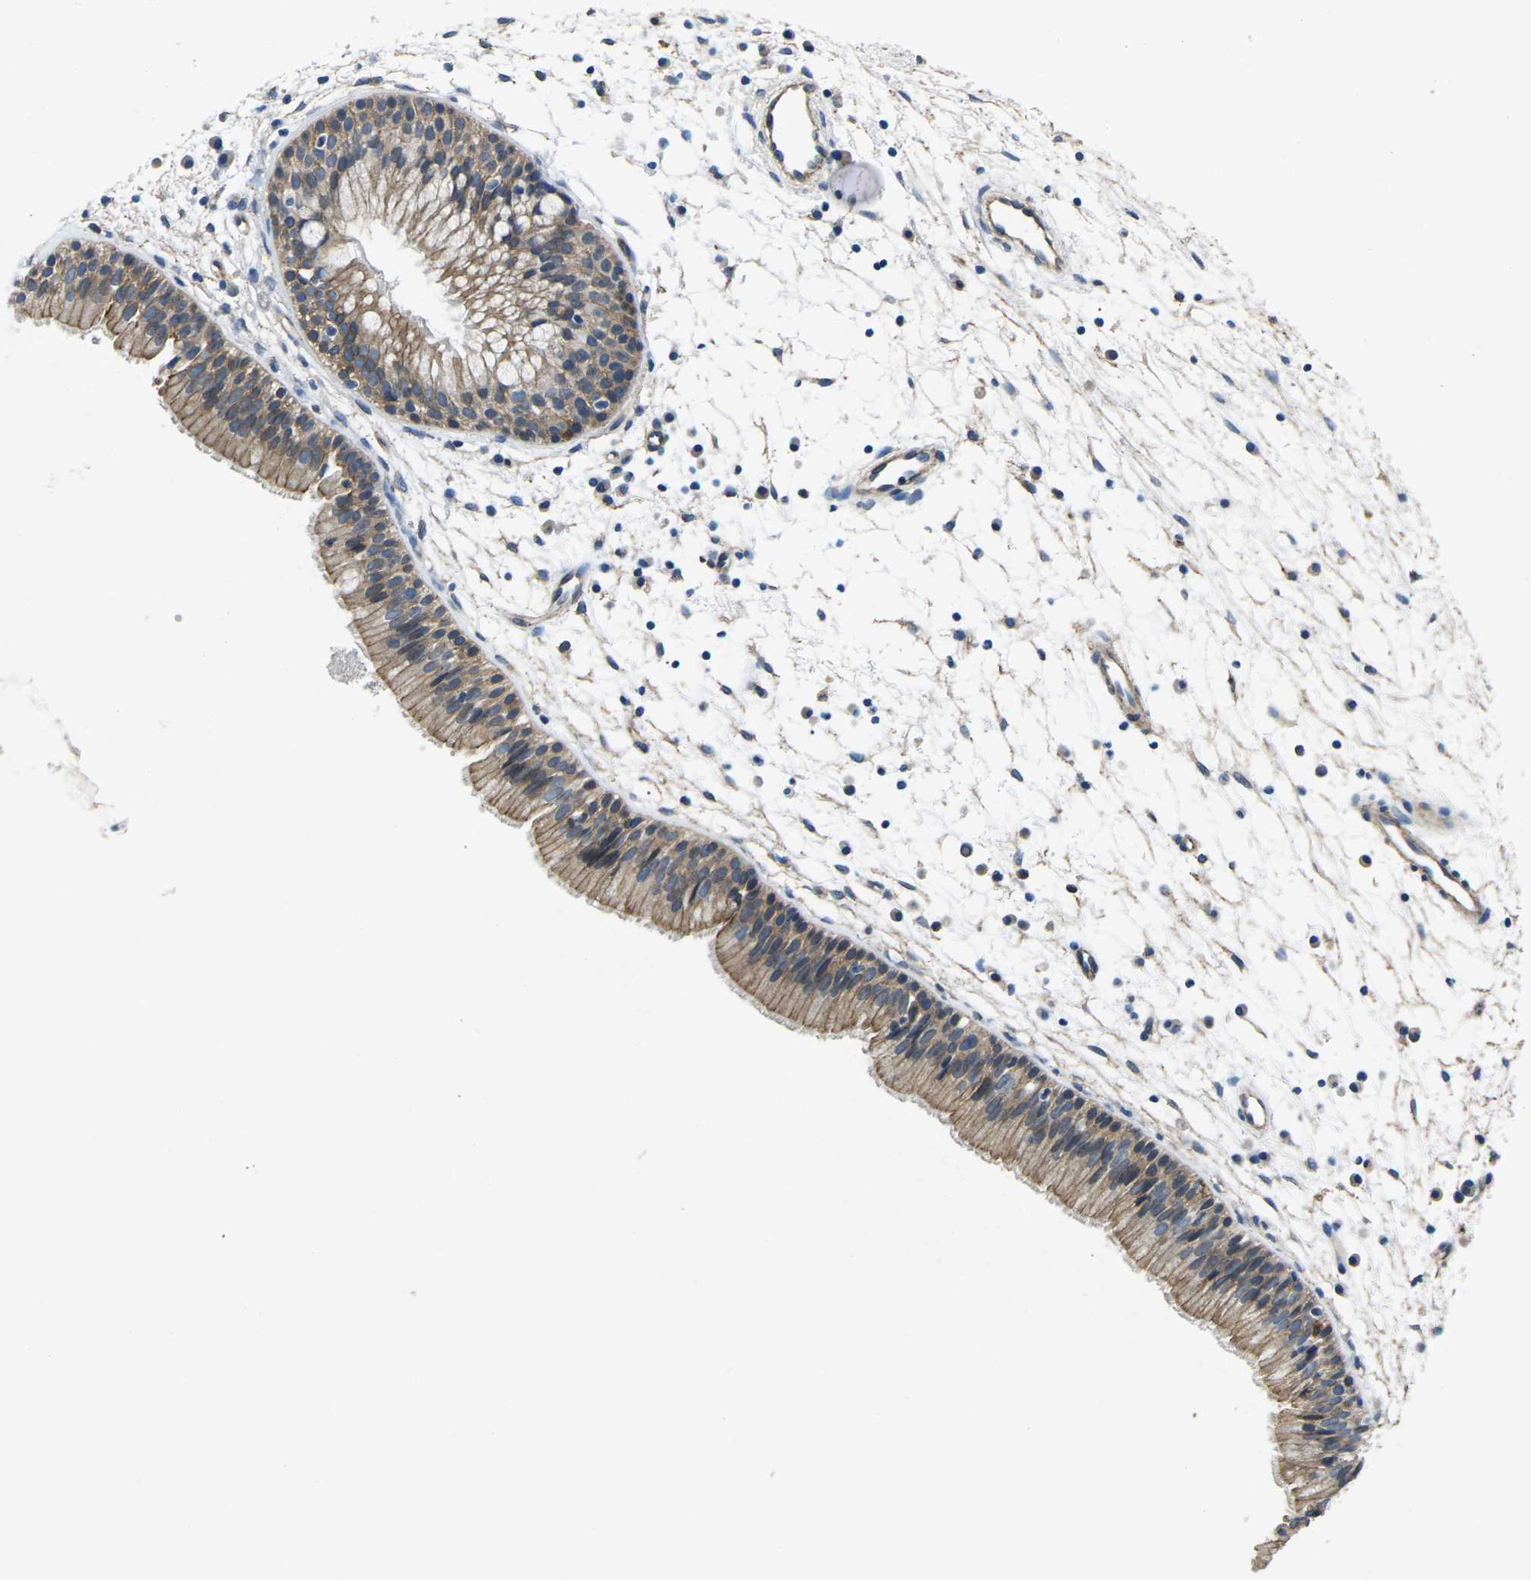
{"staining": {"intensity": "moderate", "quantity": ">75%", "location": "cytoplasmic/membranous"}, "tissue": "nasopharynx", "cell_type": "Respiratory epithelial cells", "image_type": "normal", "snomed": [{"axis": "morphology", "description": "Normal tissue, NOS"}, {"axis": "topography", "description": "Nasopharynx"}], "caption": "Protein staining of unremarkable nasopharynx shows moderate cytoplasmic/membranous staining in approximately >75% of respiratory epithelial cells.", "gene": "CTNND1", "patient": {"sex": "male", "age": 21}}